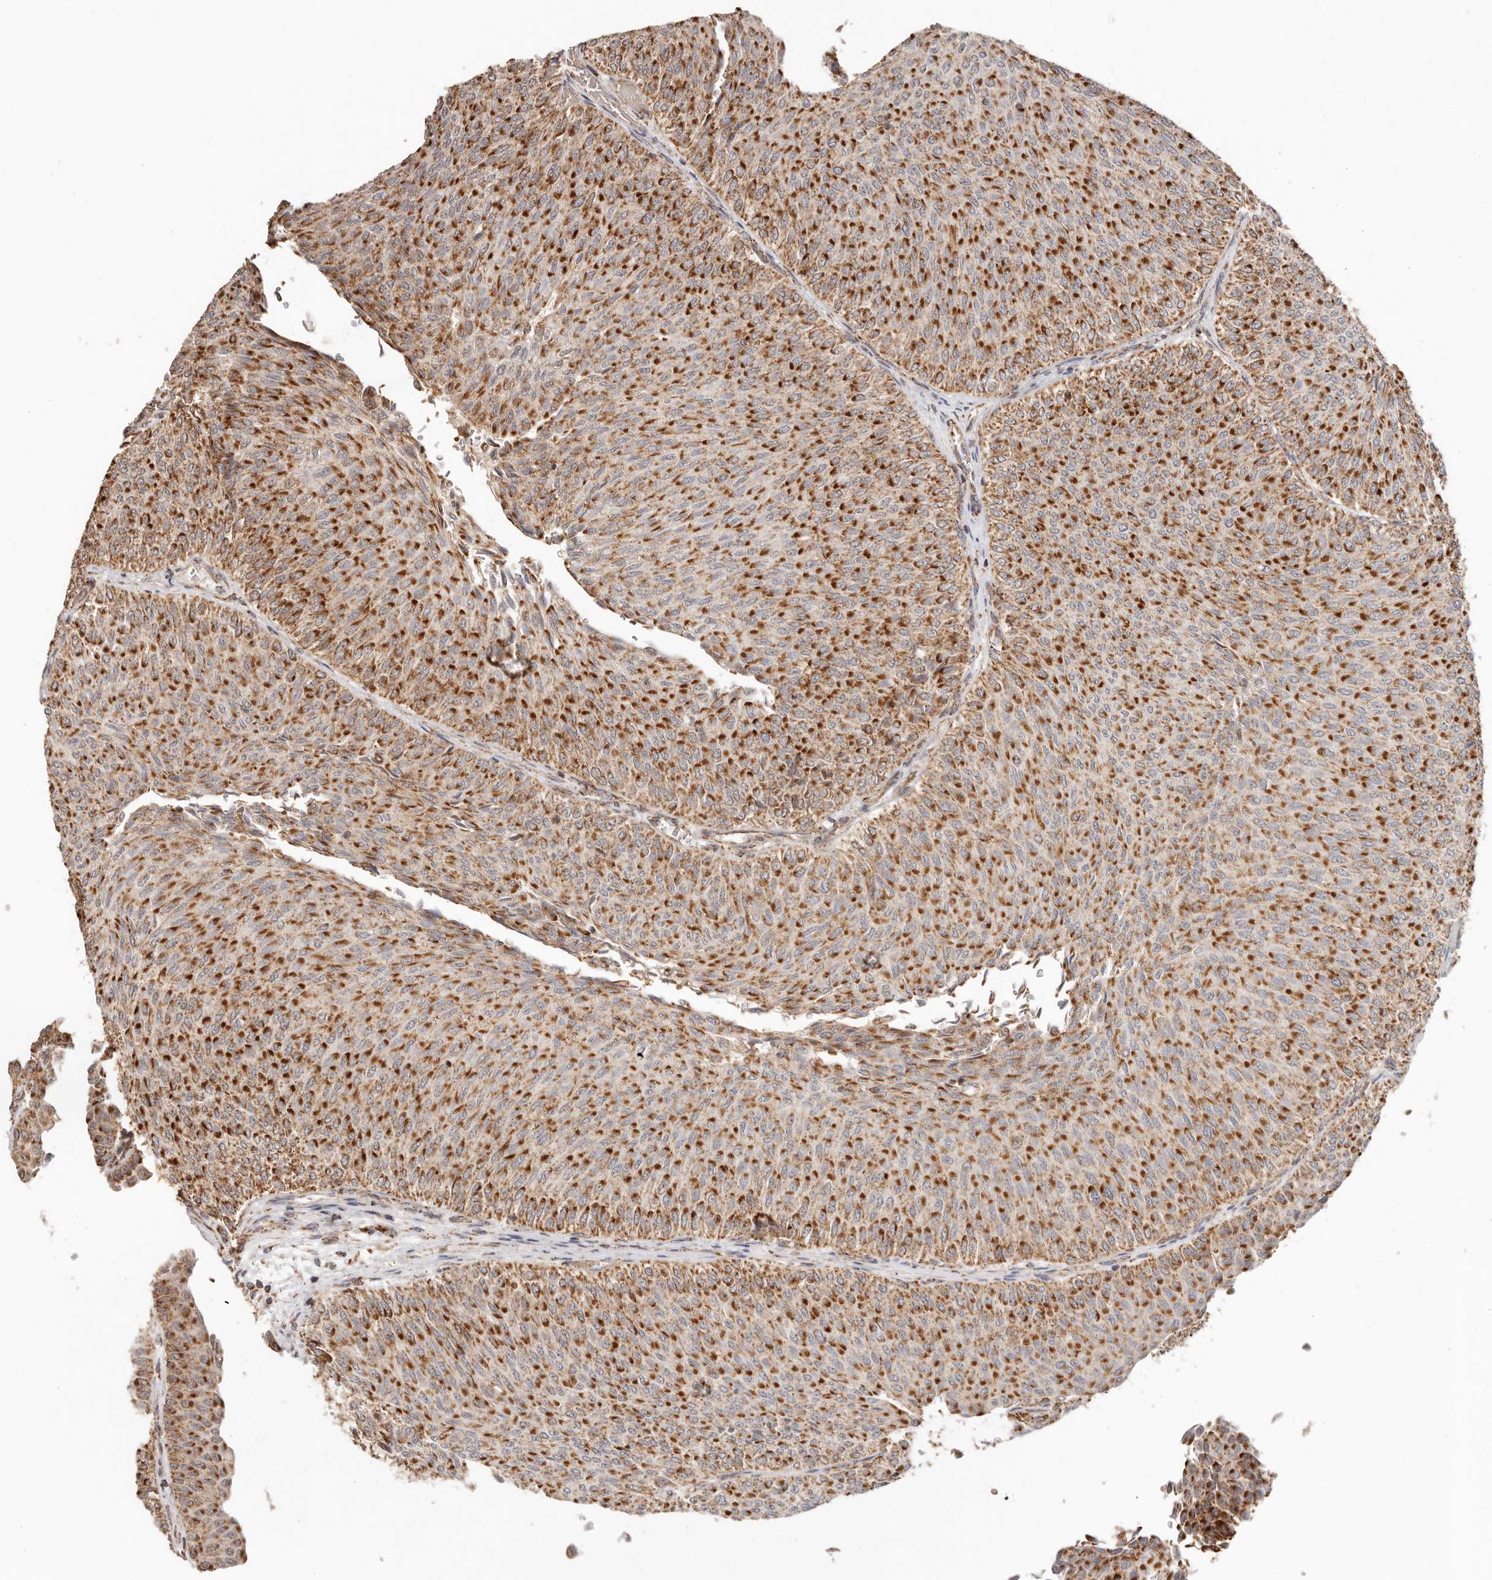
{"staining": {"intensity": "strong", "quantity": ">75%", "location": "cytoplasmic/membranous"}, "tissue": "urothelial cancer", "cell_type": "Tumor cells", "image_type": "cancer", "snomed": [{"axis": "morphology", "description": "Urothelial carcinoma, Low grade"}, {"axis": "topography", "description": "Urinary bladder"}], "caption": "Immunohistochemical staining of urothelial carcinoma (low-grade) reveals strong cytoplasmic/membranous protein expression in approximately >75% of tumor cells.", "gene": "NDUFB11", "patient": {"sex": "male", "age": 78}}